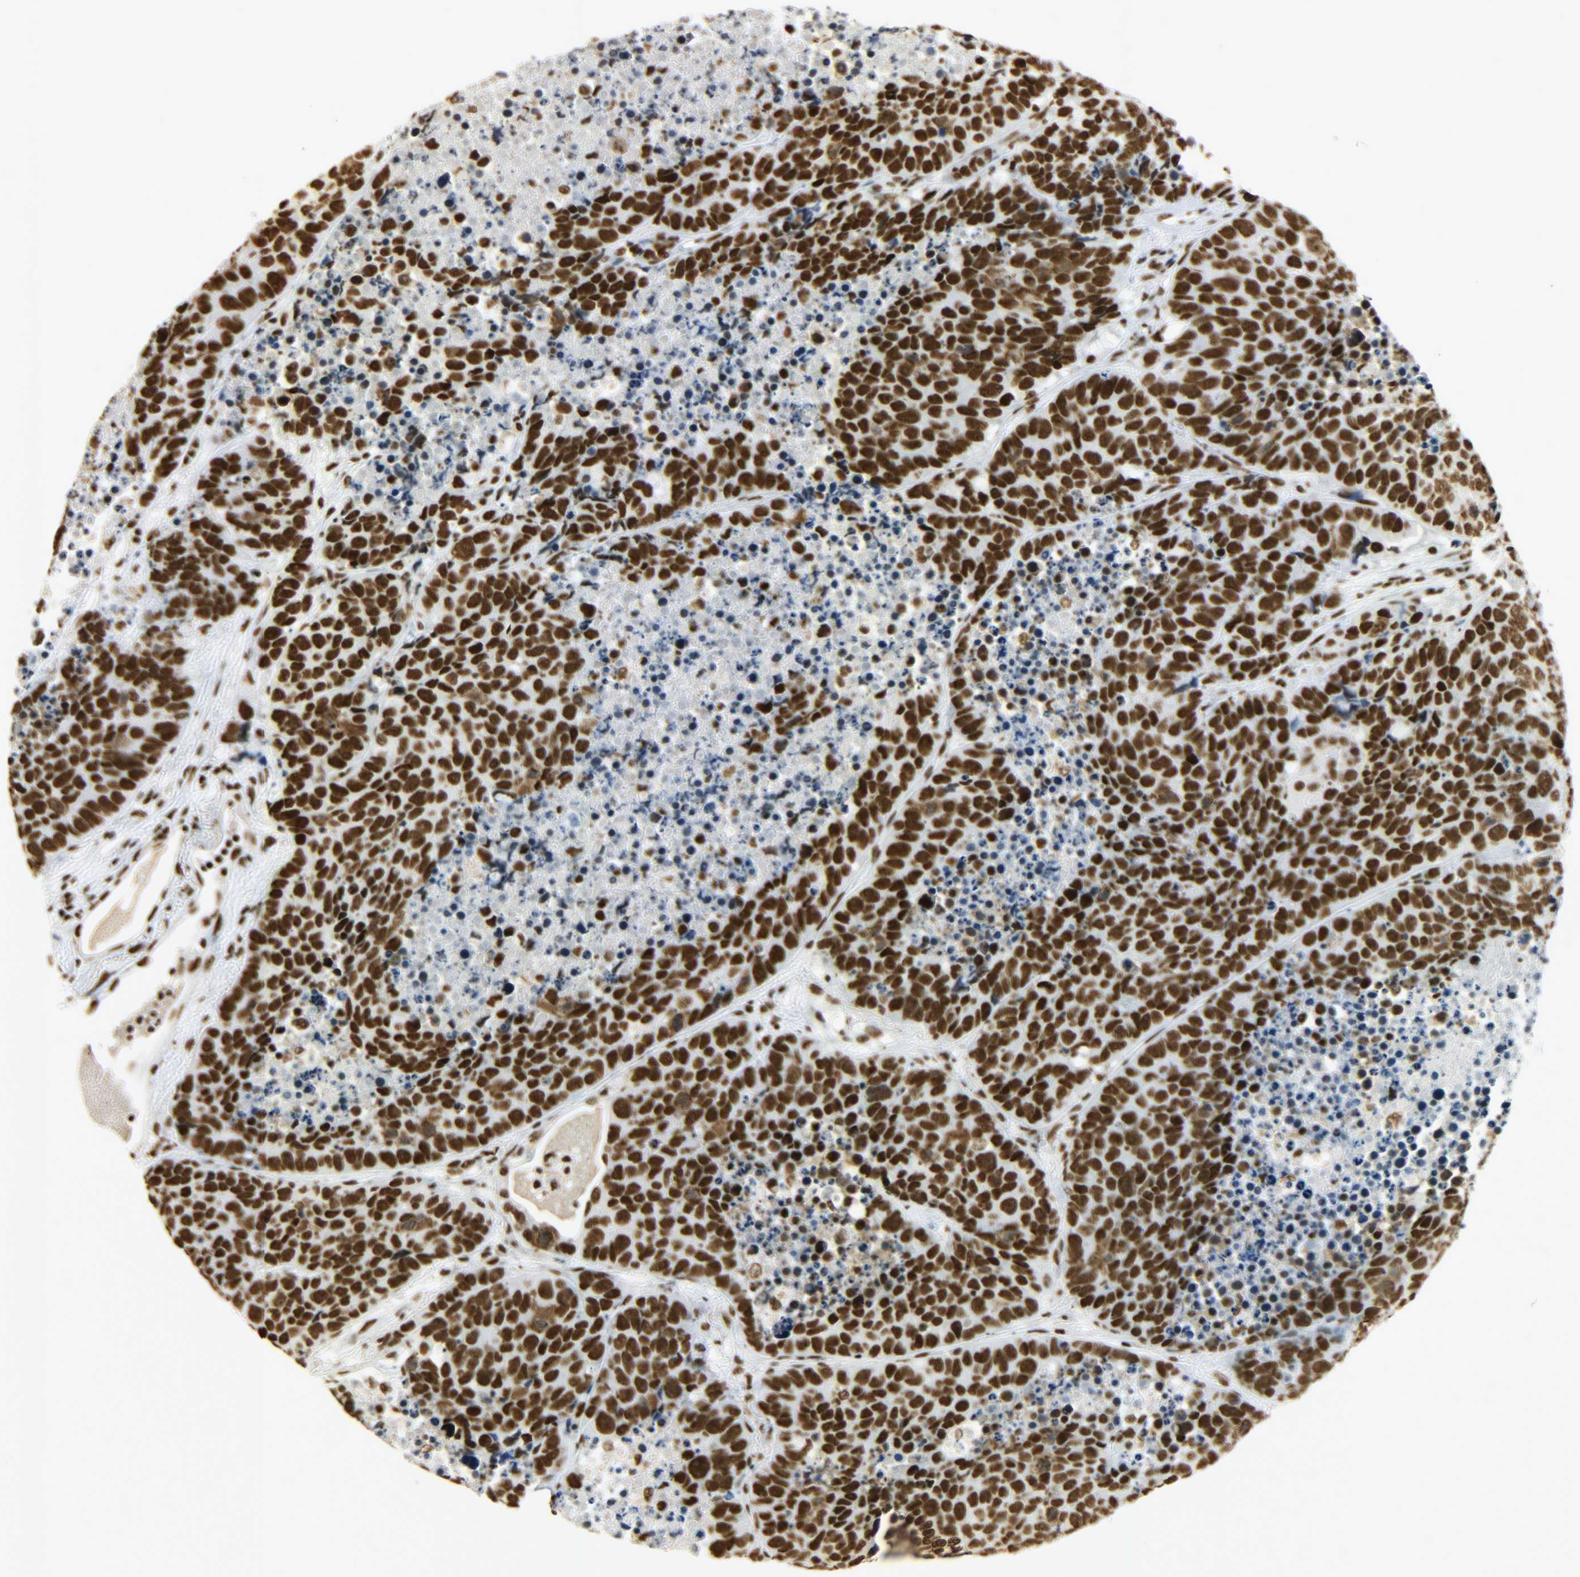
{"staining": {"intensity": "strong", "quantity": ">75%", "location": "nuclear"}, "tissue": "carcinoid", "cell_type": "Tumor cells", "image_type": "cancer", "snomed": [{"axis": "morphology", "description": "Carcinoid, malignant, NOS"}, {"axis": "topography", "description": "Lung"}], "caption": "Immunohistochemistry (DAB) staining of carcinoid (malignant) exhibits strong nuclear protein expression in approximately >75% of tumor cells.", "gene": "KHDRBS1", "patient": {"sex": "male", "age": 60}}